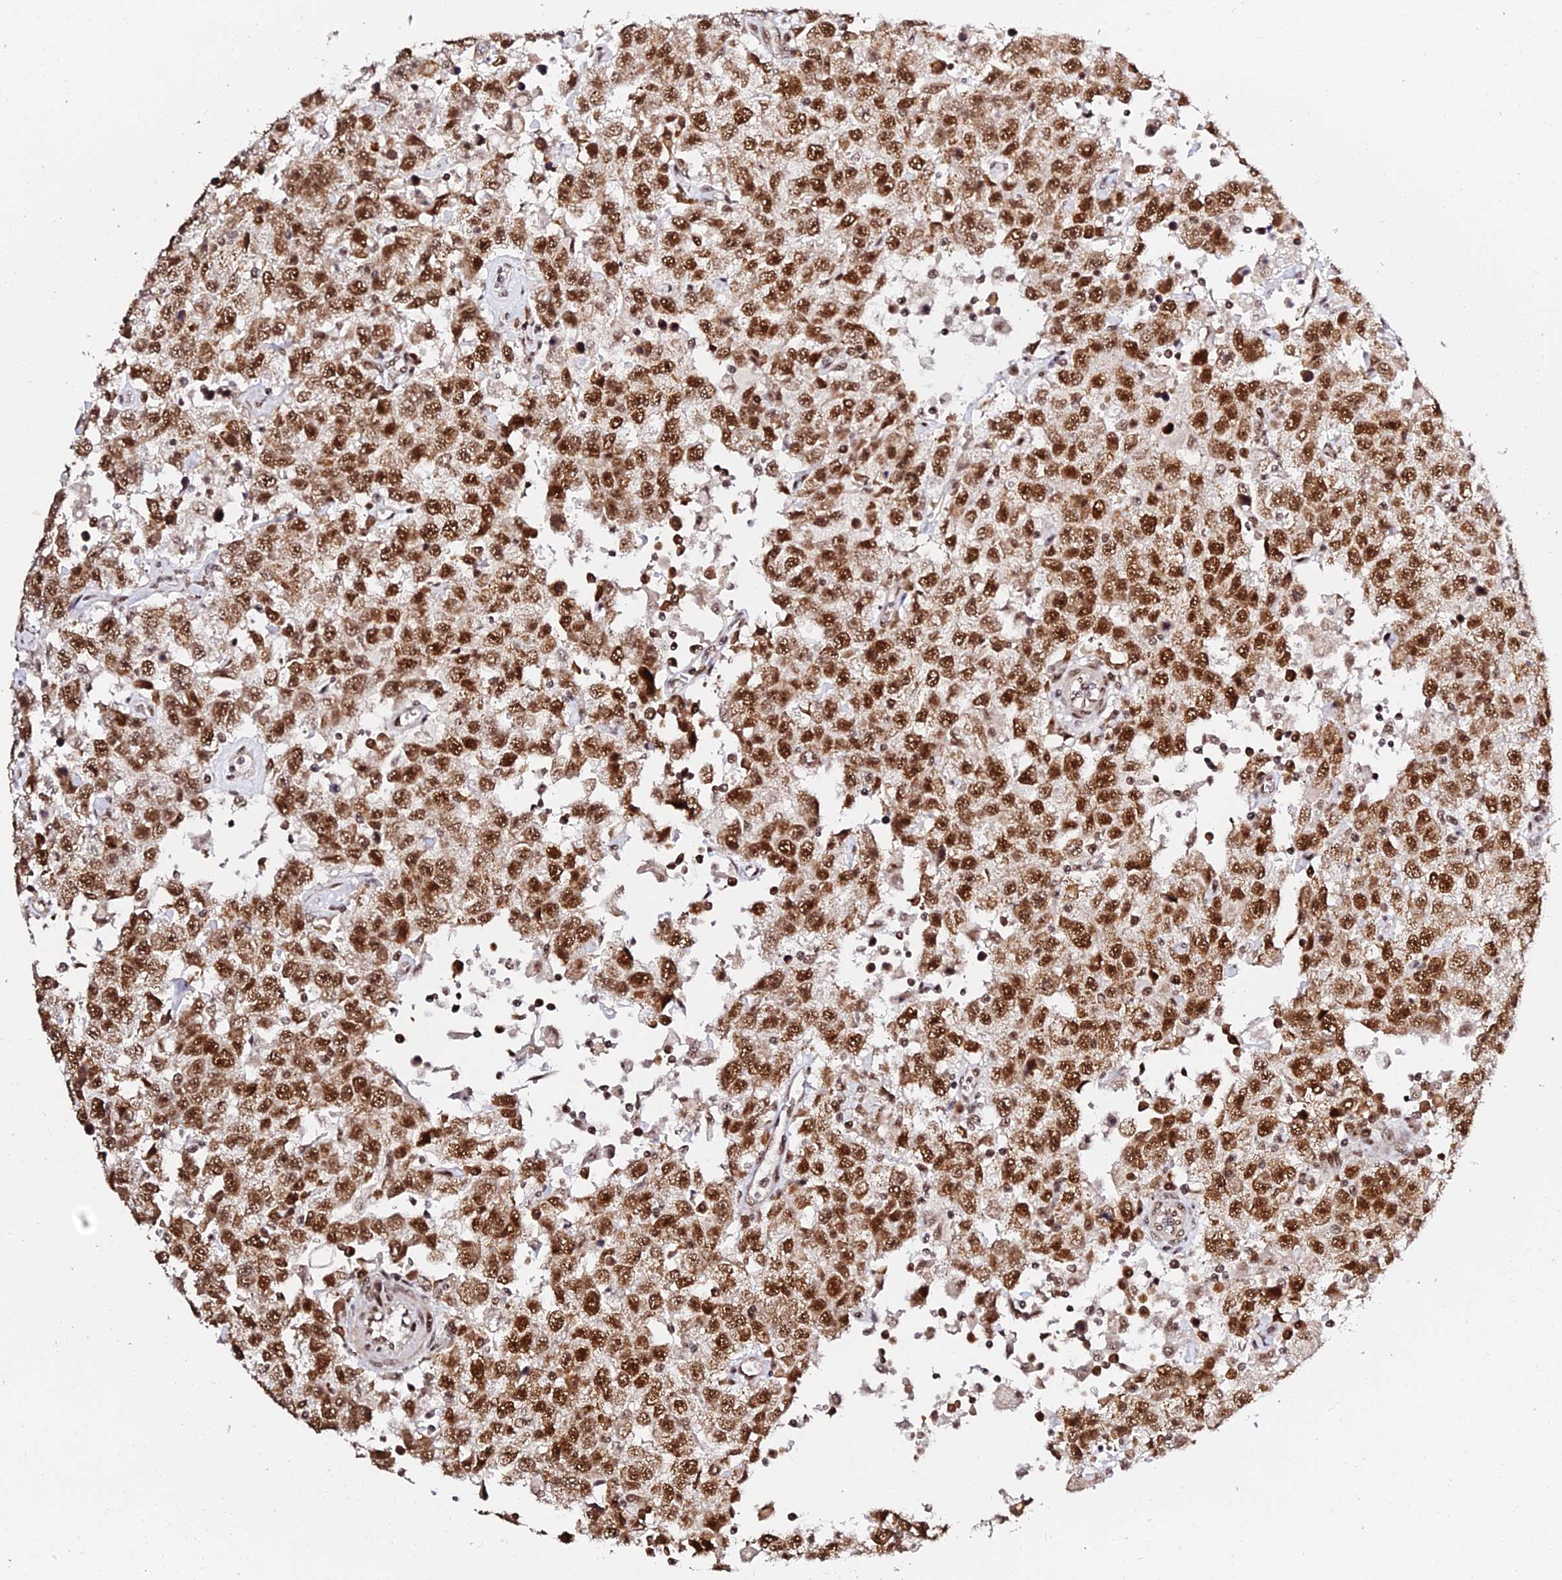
{"staining": {"intensity": "strong", "quantity": ">75%", "location": "nuclear"}, "tissue": "testis cancer", "cell_type": "Tumor cells", "image_type": "cancer", "snomed": [{"axis": "morphology", "description": "Seminoma, NOS"}, {"axis": "topography", "description": "Testis"}], "caption": "Tumor cells show strong nuclear expression in about >75% of cells in seminoma (testis).", "gene": "MCRS1", "patient": {"sex": "male", "age": 41}}